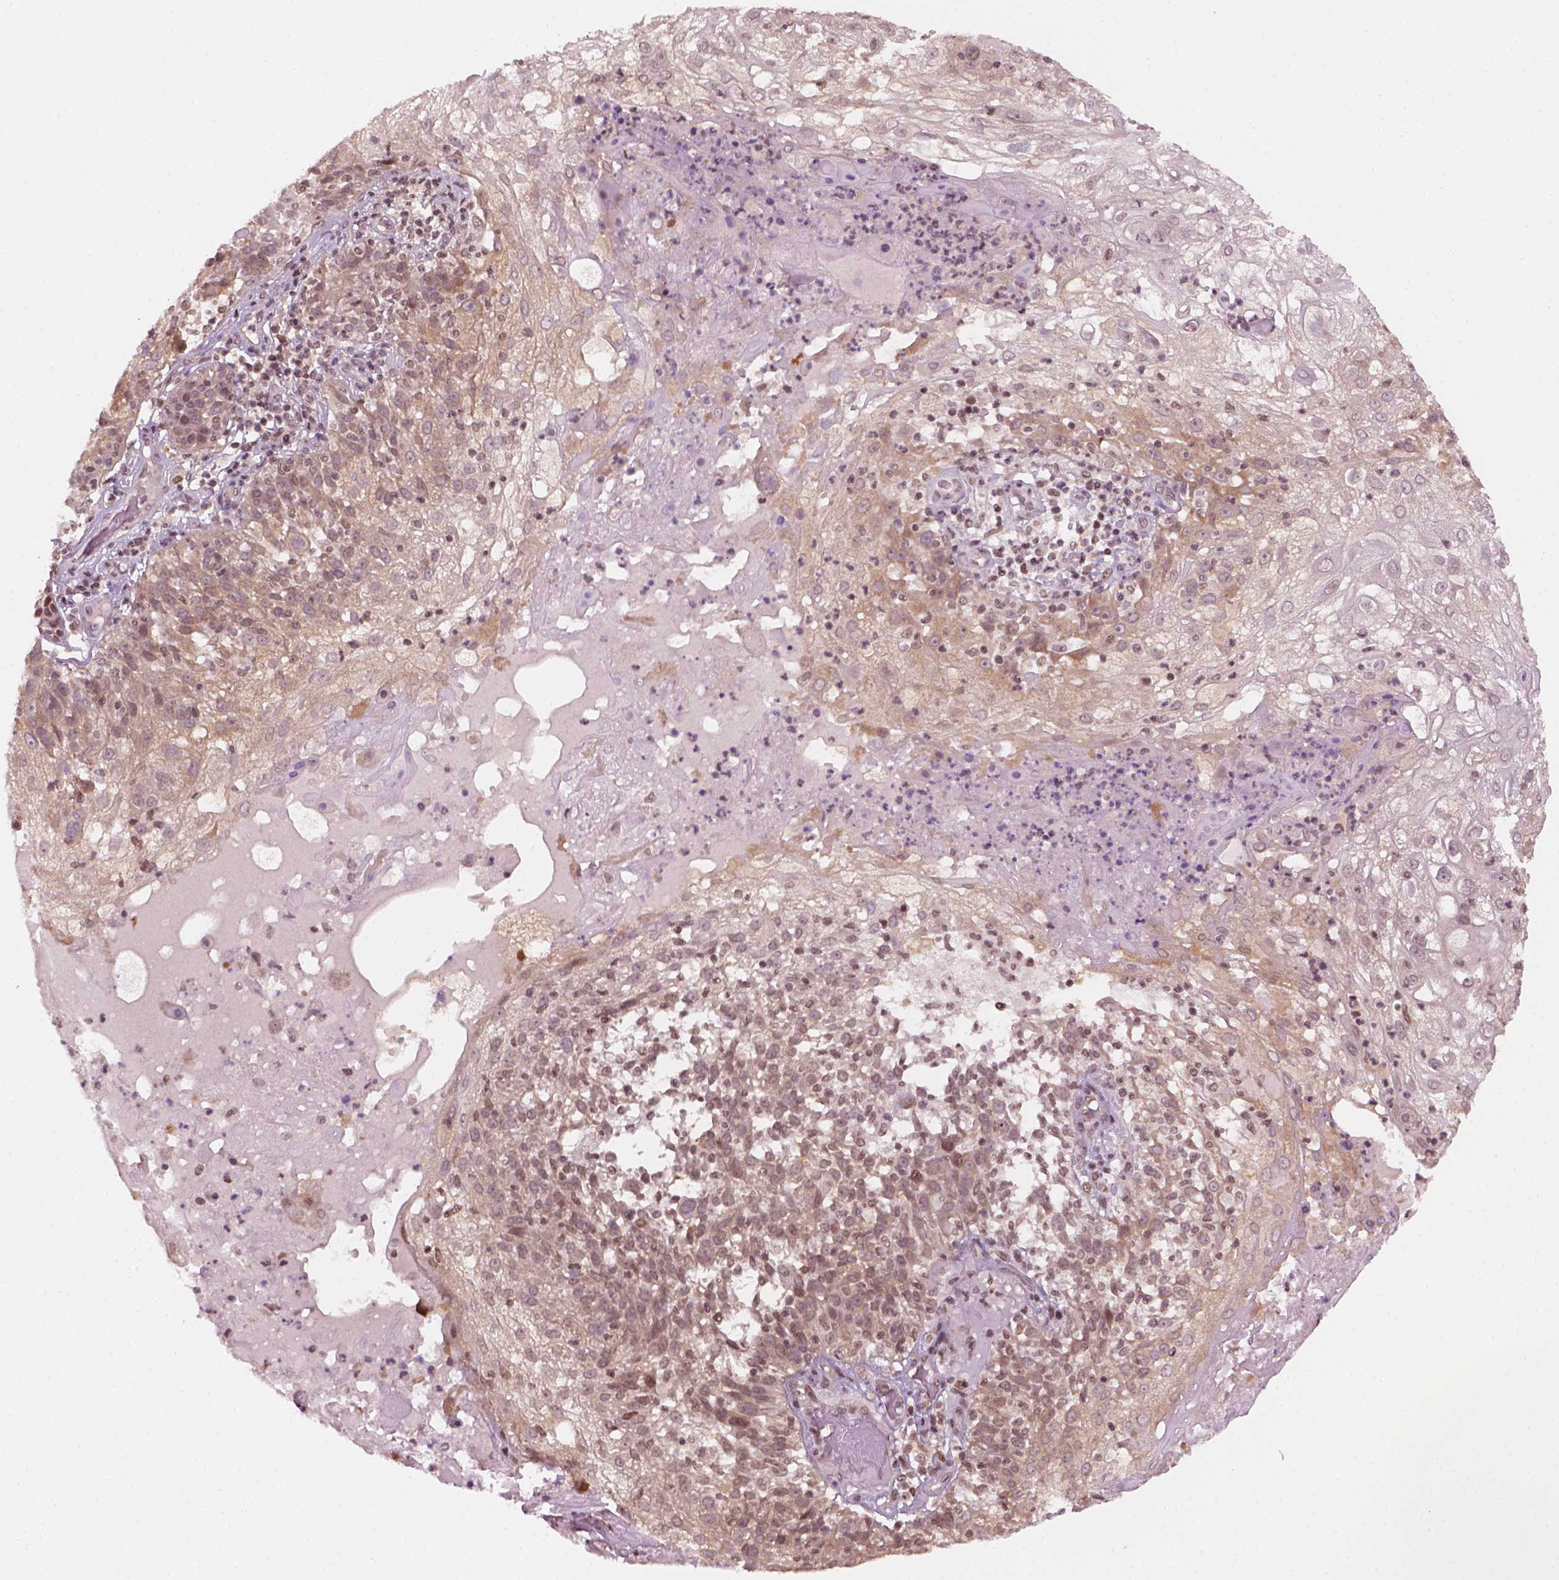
{"staining": {"intensity": "weak", "quantity": "25%-75%", "location": "cytoplasmic/membranous,nuclear"}, "tissue": "skin cancer", "cell_type": "Tumor cells", "image_type": "cancer", "snomed": [{"axis": "morphology", "description": "Normal tissue, NOS"}, {"axis": "morphology", "description": "Squamous cell carcinoma, NOS"}, {"axis": "topography", "description": "Skin"}], "caption": "Weak cytoplasmic/membranous and nuclear expression for a protein is appreciated in approximately 25%-75% of tumor cells of skin cancer (squamous cell carcinoma) using IHC.", "gene": "GOT1", "patient": {"sex": "female", "age": 83}}